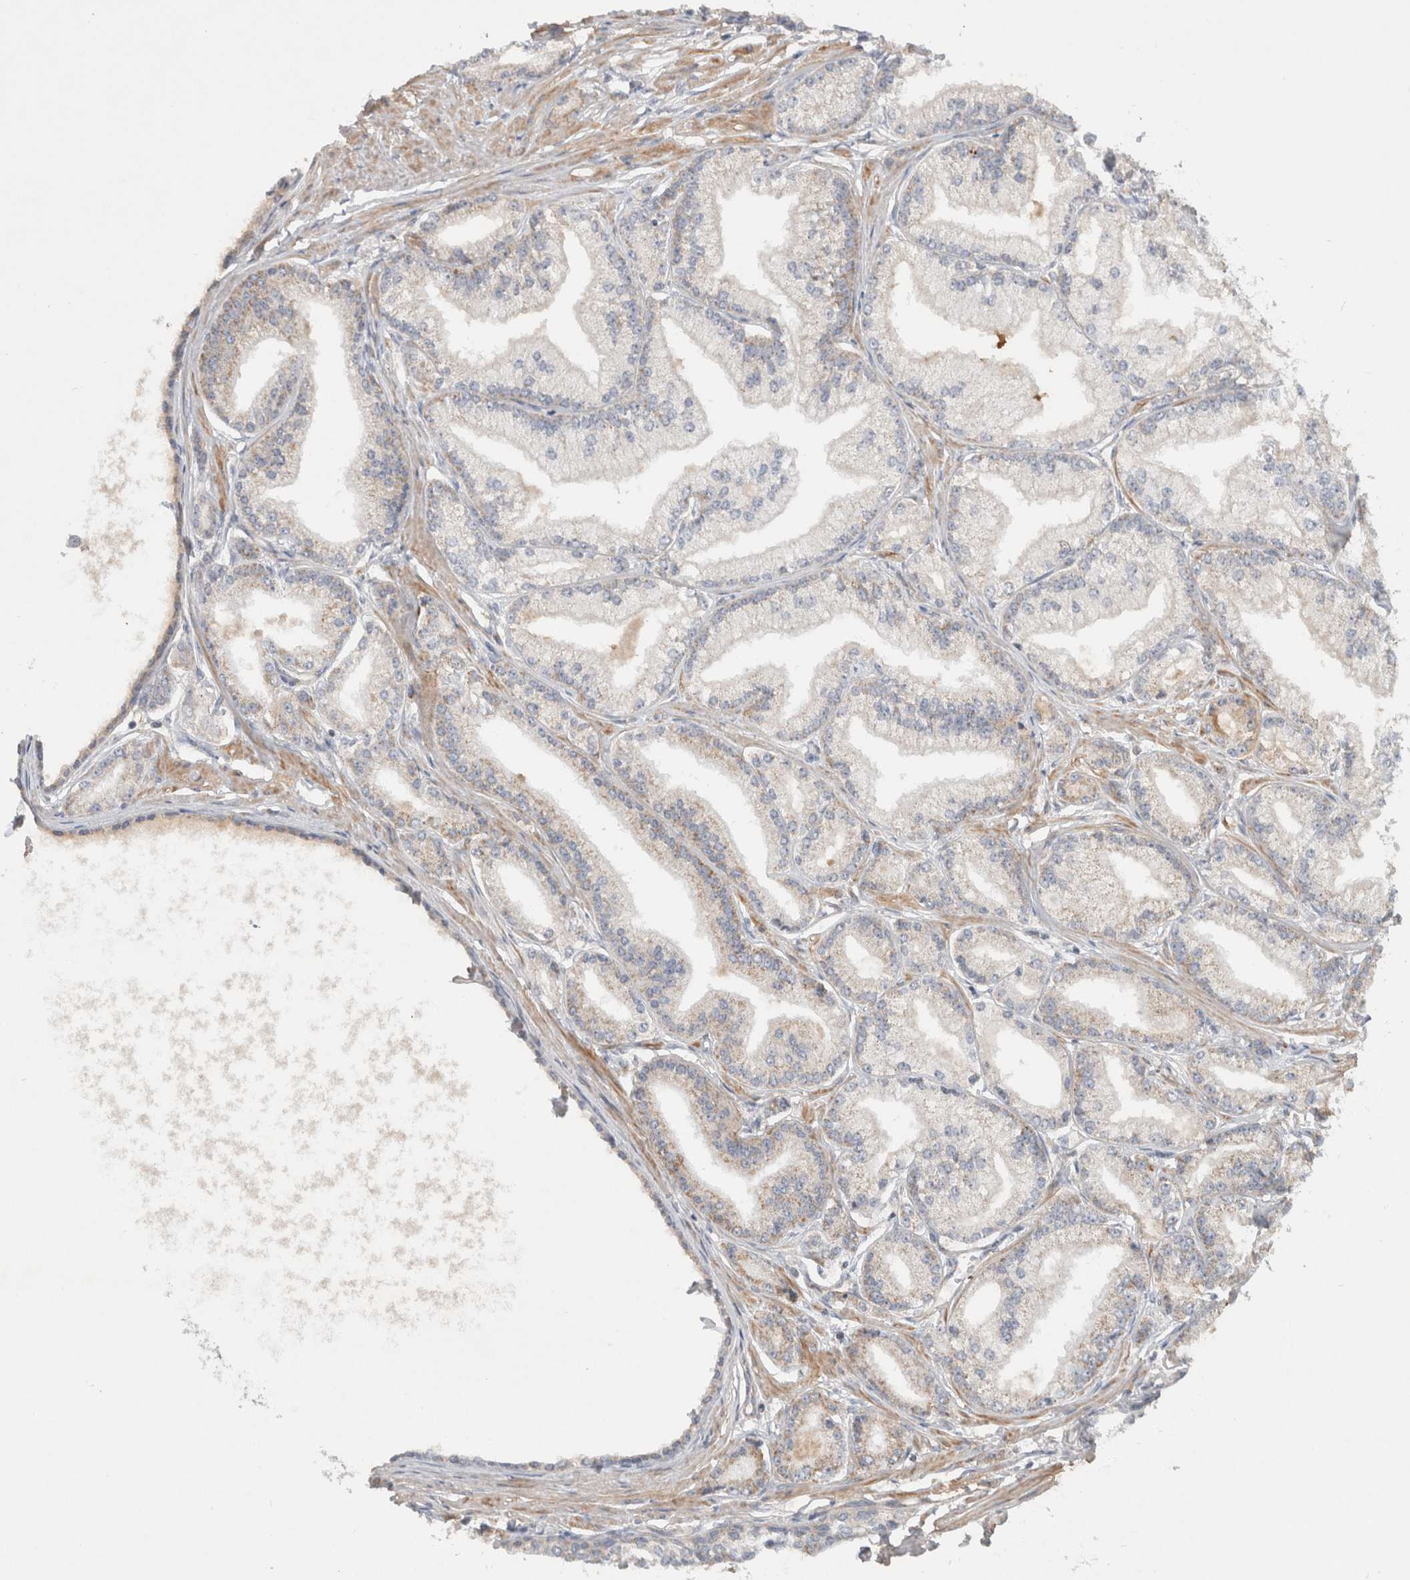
{"staining": {"intensity": "weak", "quantity": "<25%", "location": "cytoplasmic/membranous"}, "tissue": "prostate cancer", "cell_type": "Tumor cells", "image_type": "cancer", "snomed": [{"axis": "morphology", "description": "Adenocarcinoma, Low grade"}, {"axis": "topography", "description": "Prostate"}], "caption": "Low-grade adenocarcinoma (prostate) was stained to show a protein in brown. There is no significant expression in tumor cells.", "gene": "MRPS28", "patient": {"sex": "male", "age": 52}}